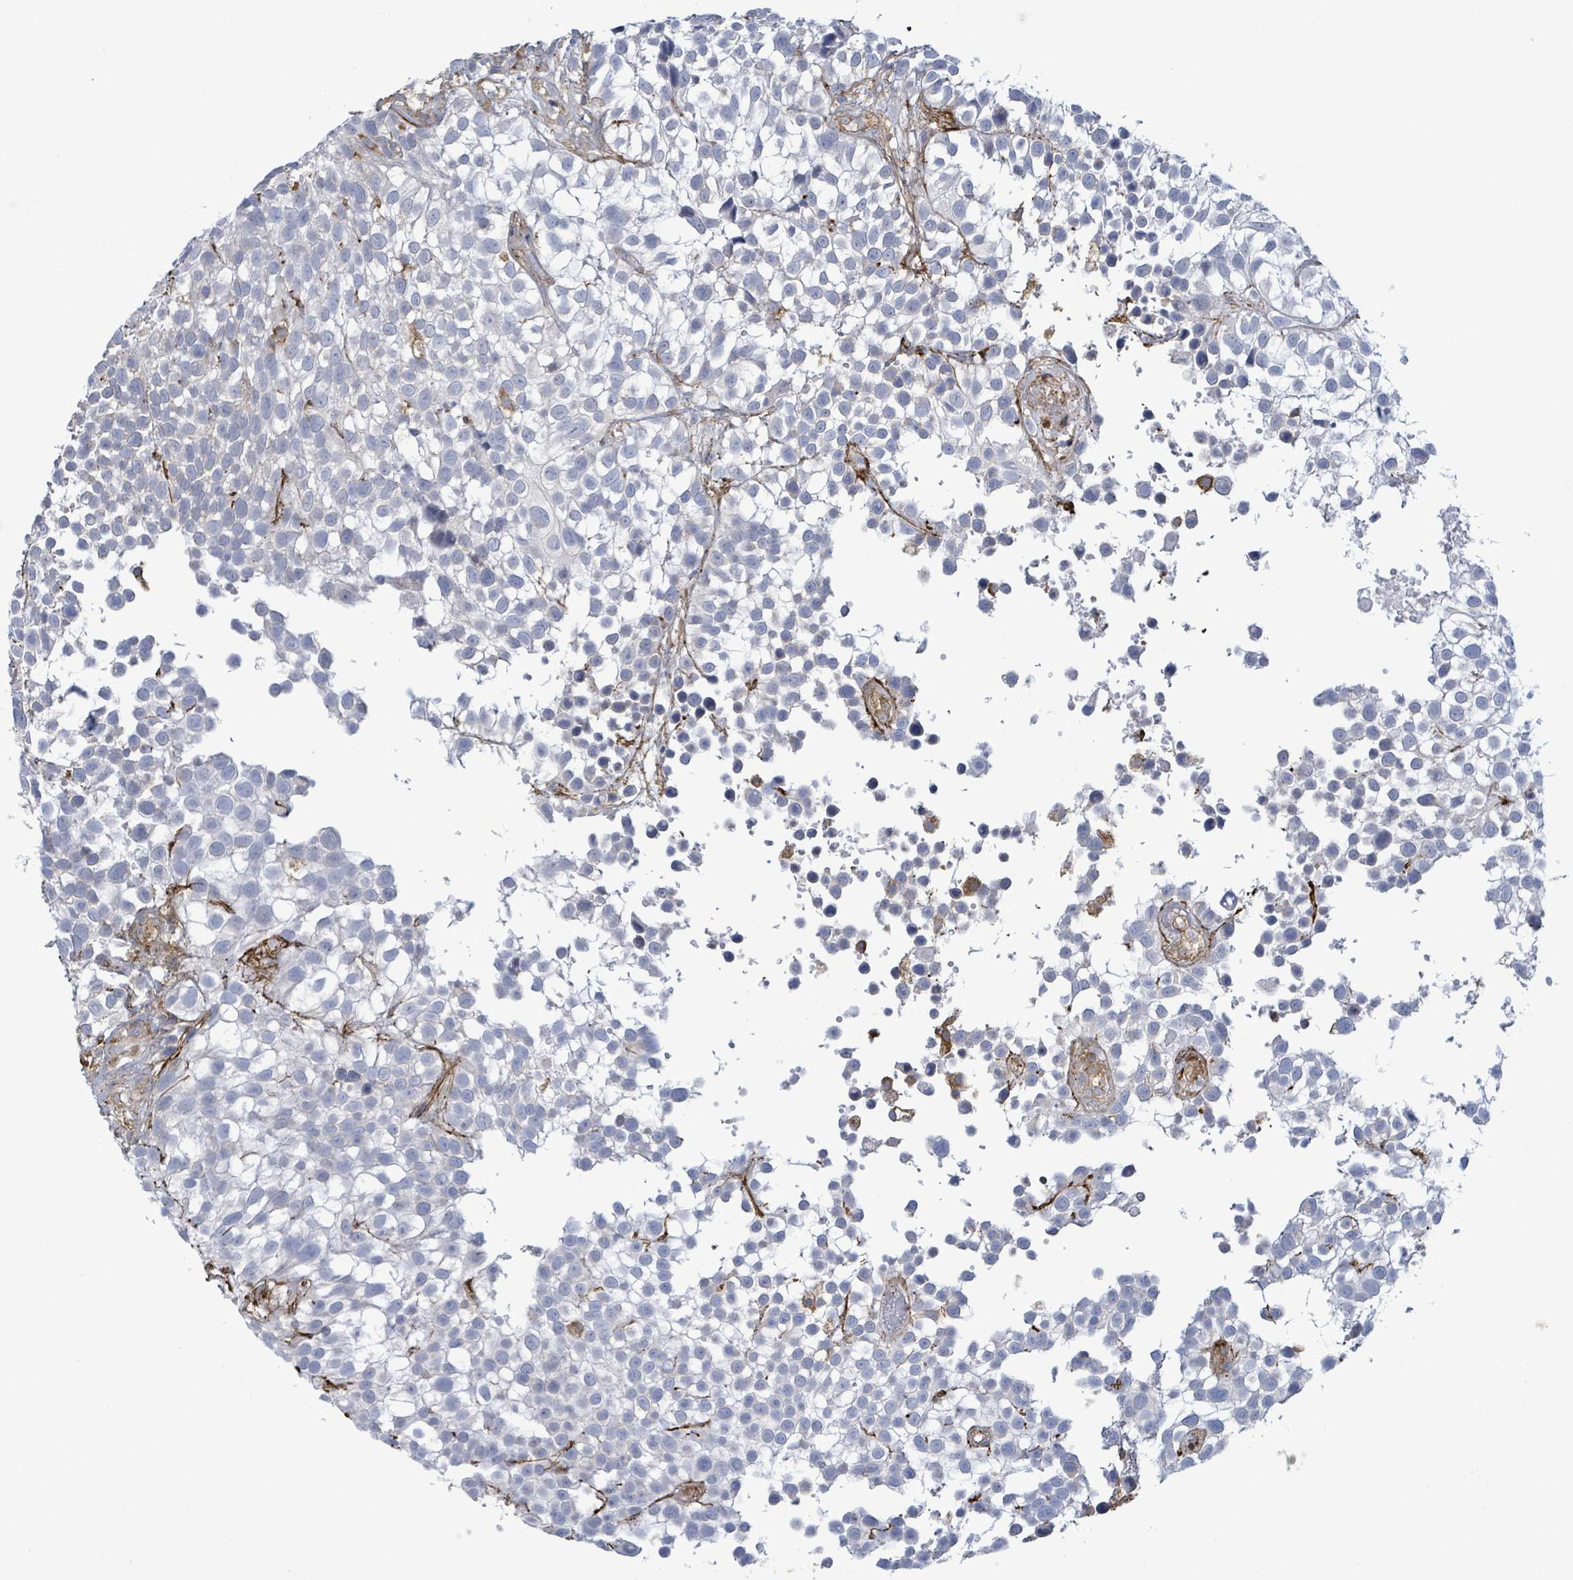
{"staining": {"intensity": "negative", "quantity": "none", "location": "none"}, "tissue": "urothelial cancer", "cell_type": "Tumor cells", "image_type": "cancer", "snomed": [{"axis": "morphology", "description": "Urothelial carcinoma, High grade"}, {"axis": "topography", "description": "Urinary bladder"}], "caption": "This is an immunohistochemistry (IHC) photomicrograph of high-grade urothelial carcinoma. There is no expression in tumor cells.", "gene": "EGFL7", "patient": {"sex": "male", "age": 56}}